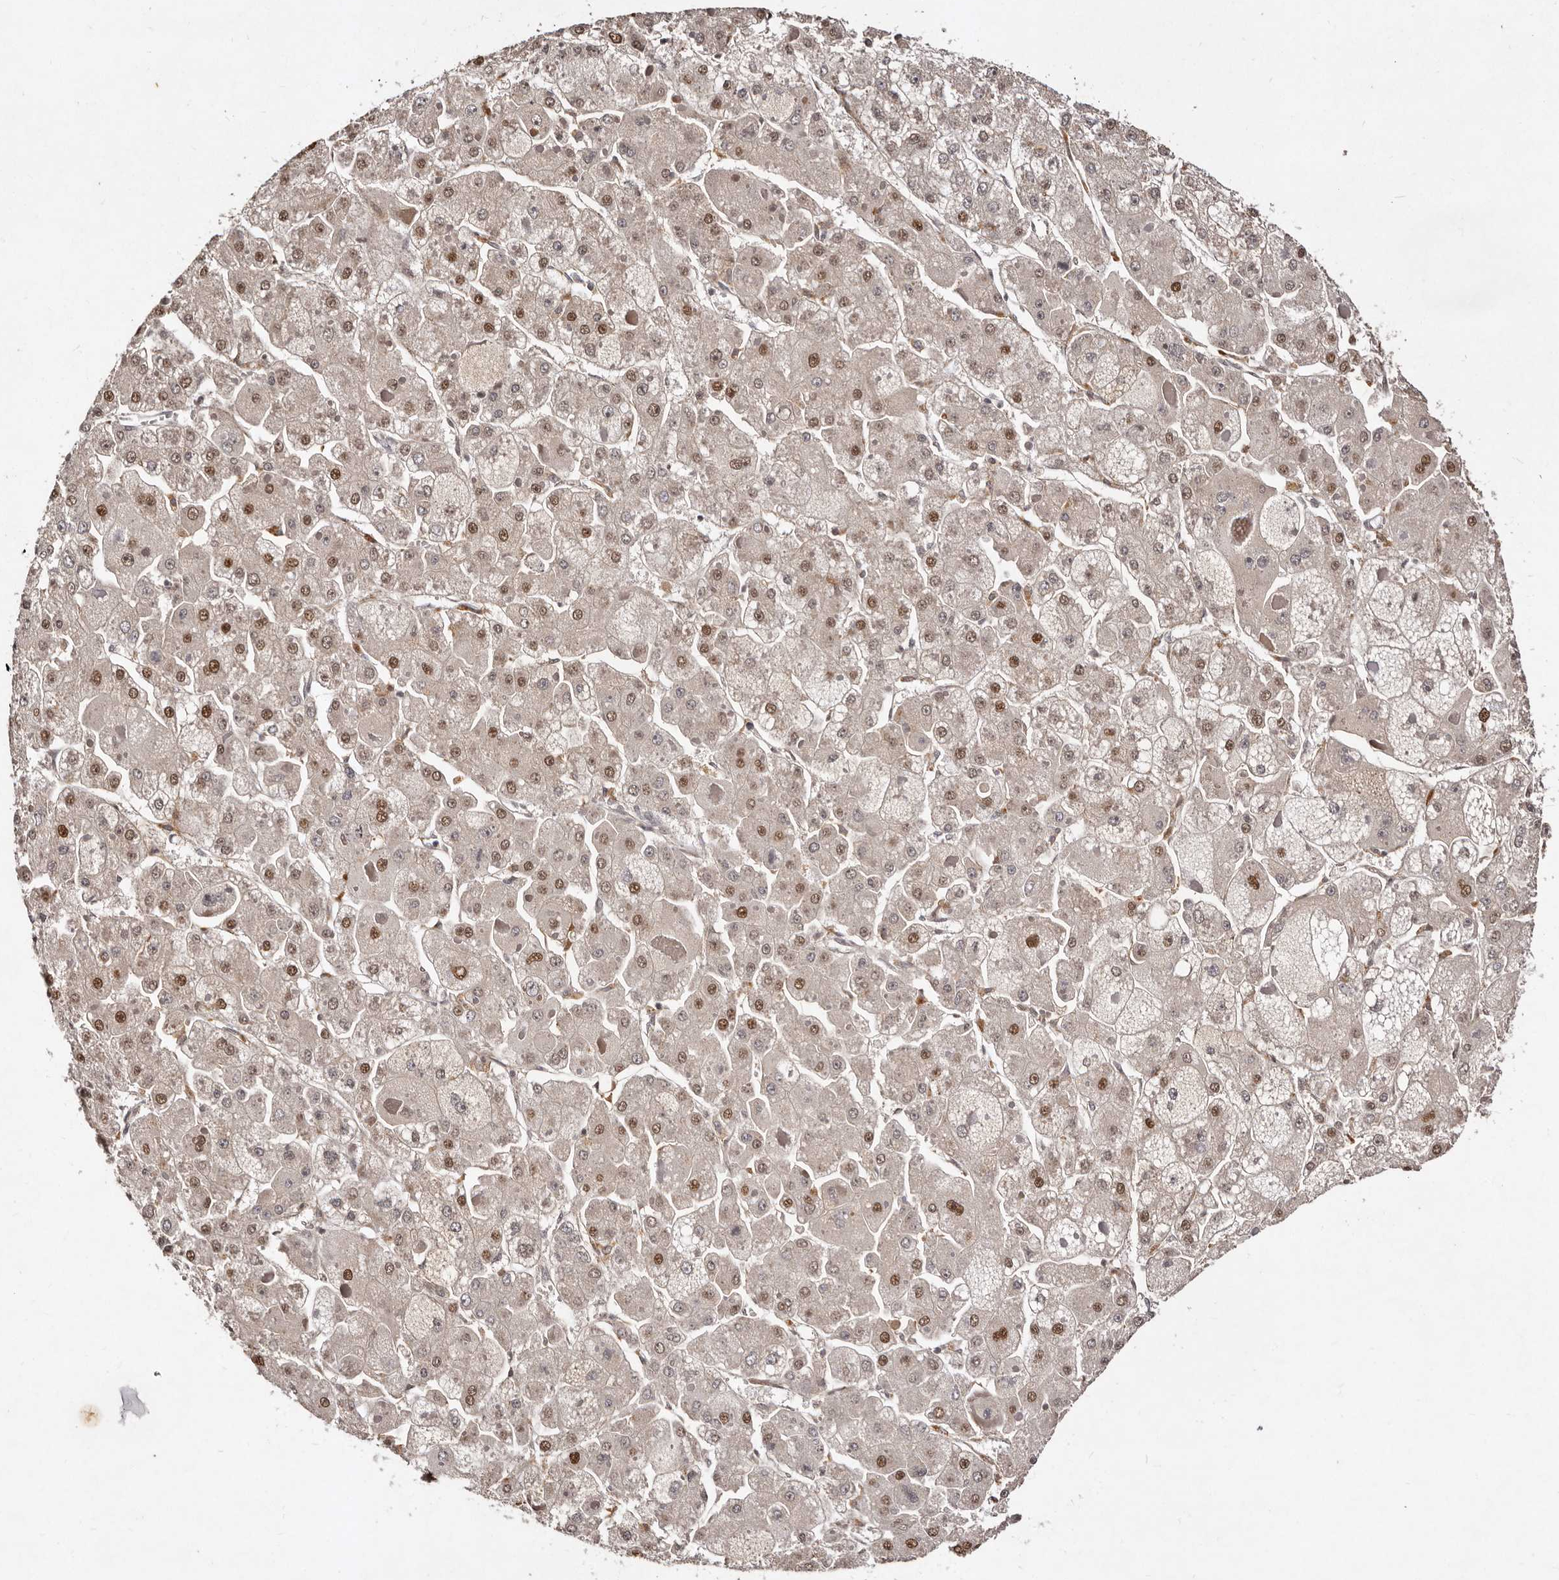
{"staining": {"intensity": "moderate", "quantity": "25%-75%", "location": "nuclear"}, "tissue": "liver cancer", "cell_type": "Tumor cells", "image_type": "cancer", "snomed": [{"axis": "morphology", "description": "Carcinoma, Hepatocellular, NOS"}, {"axis": "topography", "description": "Liver"}], "caption": "Hepatocellular carcinoma (liver) was stained to show a protein in brown. There is medium levels of moderate nuclear expression in about 25%-75% of tumor cells.", "gene": "LCORL", "patient": {"sex": "female", "age": 73}}